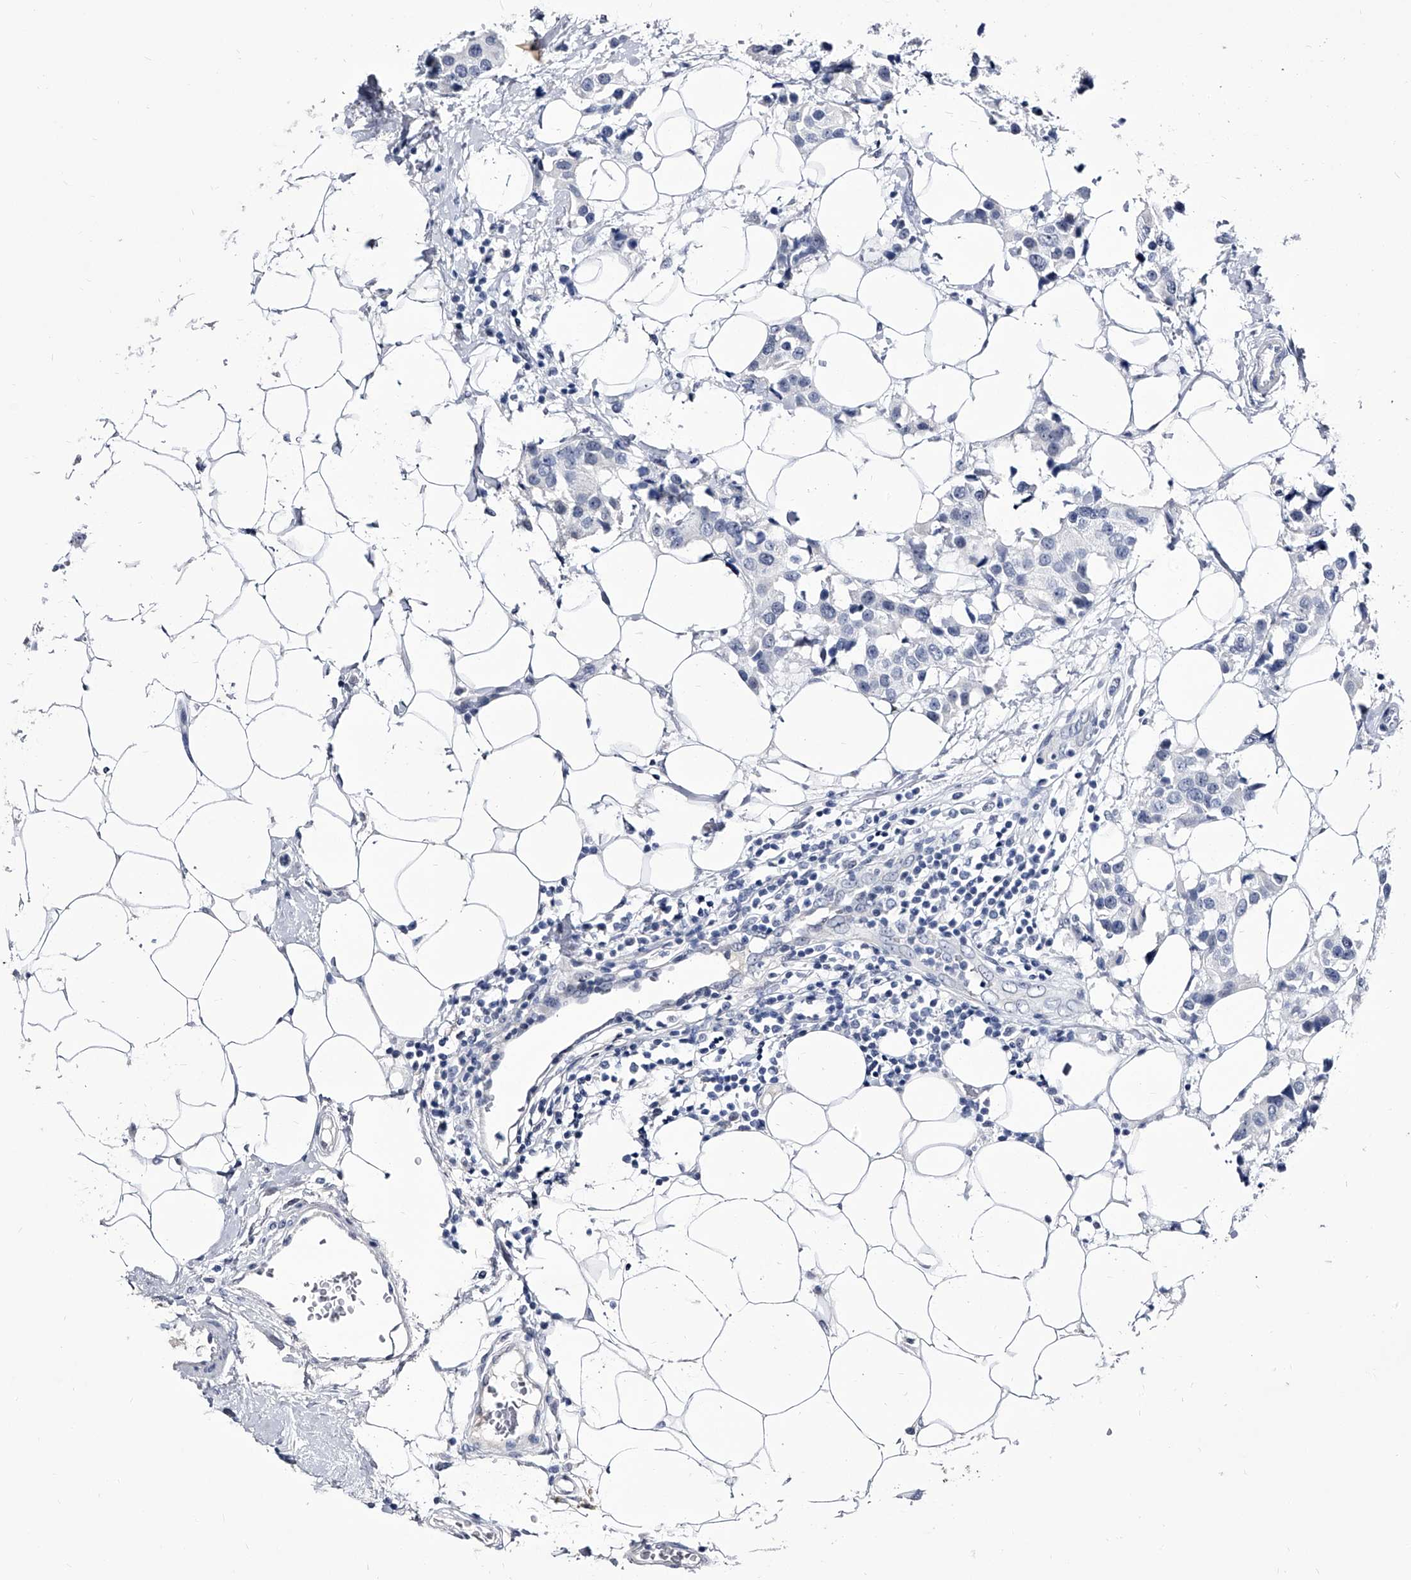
{"staining": {"intensity": "negative", "quantity": "none", "location": "none"}, "tissue": "breast cancer", "cell_type": "Tumor cells", "image_type": "cancer", "snomed": [{"axis": "morphology", "description": "Normal tissue, NOS"}, {"axis": "morphology", "description": "Duct carcinoma"}, {"axis": "topography", "description": "Breast"}], "caption": "Immunohistochemistry (IHC) photomicrograph of human breast invasive ductal carcinoma stained for a protein (brown), which shows no expression in tumor cells. The staining was performed using DAB to visualize the protein expression in brown, while the nuclei were stained in blue with hematoxylin (Magnification: 20x).", "gene": "CRISP2", "patient": {"sex": "female", "age": 39}}